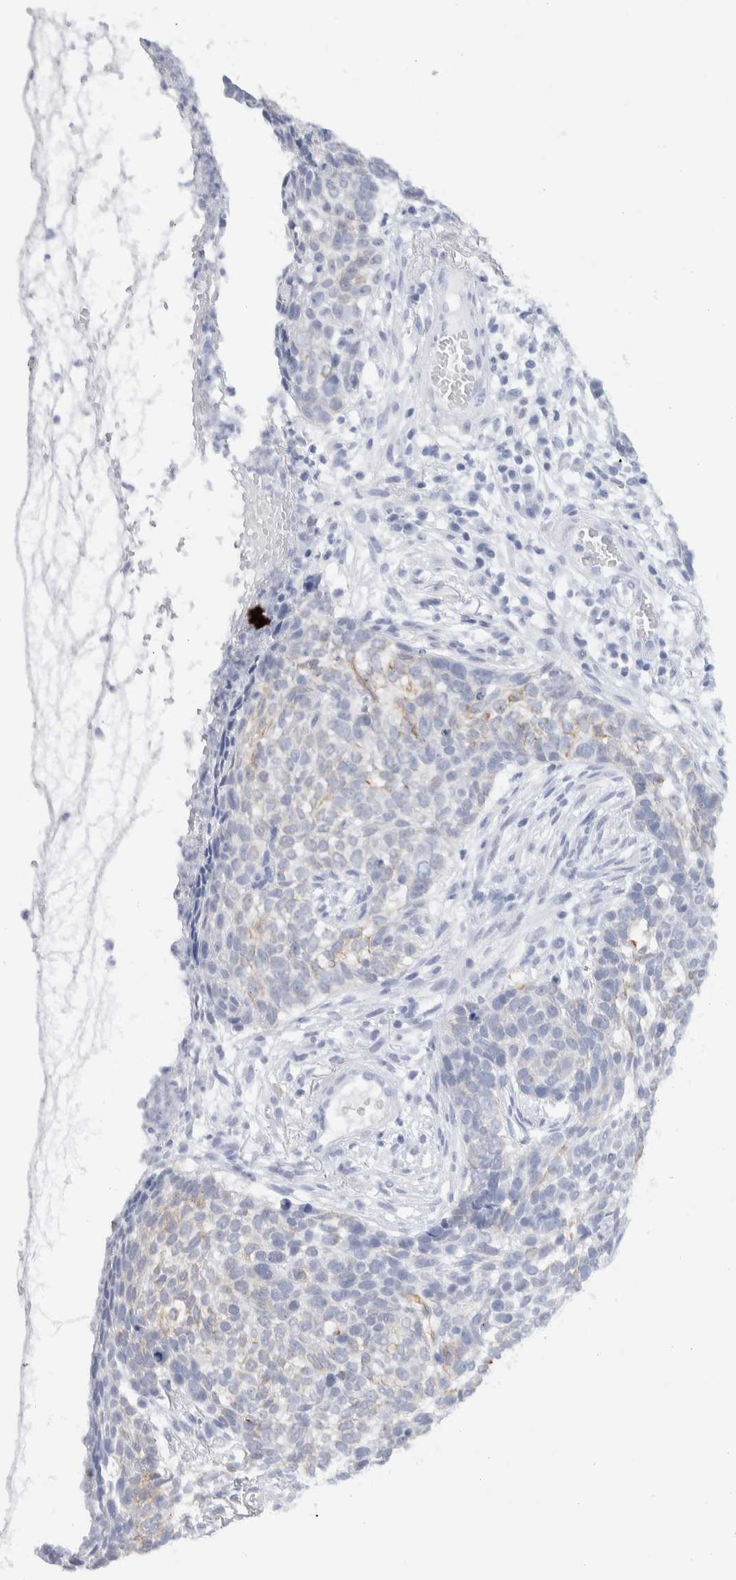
{"staining": {"intensity": "weak", "quantity": "<25%", "location": "cytoplasmic/membranous"}, "tissue": "skin cancer", "cell_type": "Tumor cells", "image_type": "cancer", "snomed": [{"axis": "morphology", "description": "Basal cell carcinoma"}, {"axis": "topography", "description": "Skin"}], "caption": "Basal cell carcinoma (skin) was stained to show a protein in brown. There is no significant staining in tumor cells. (DAB IHC, high magnification).", "gene": "C1orf112", "patient": {"sex": "male", "age": 85}}